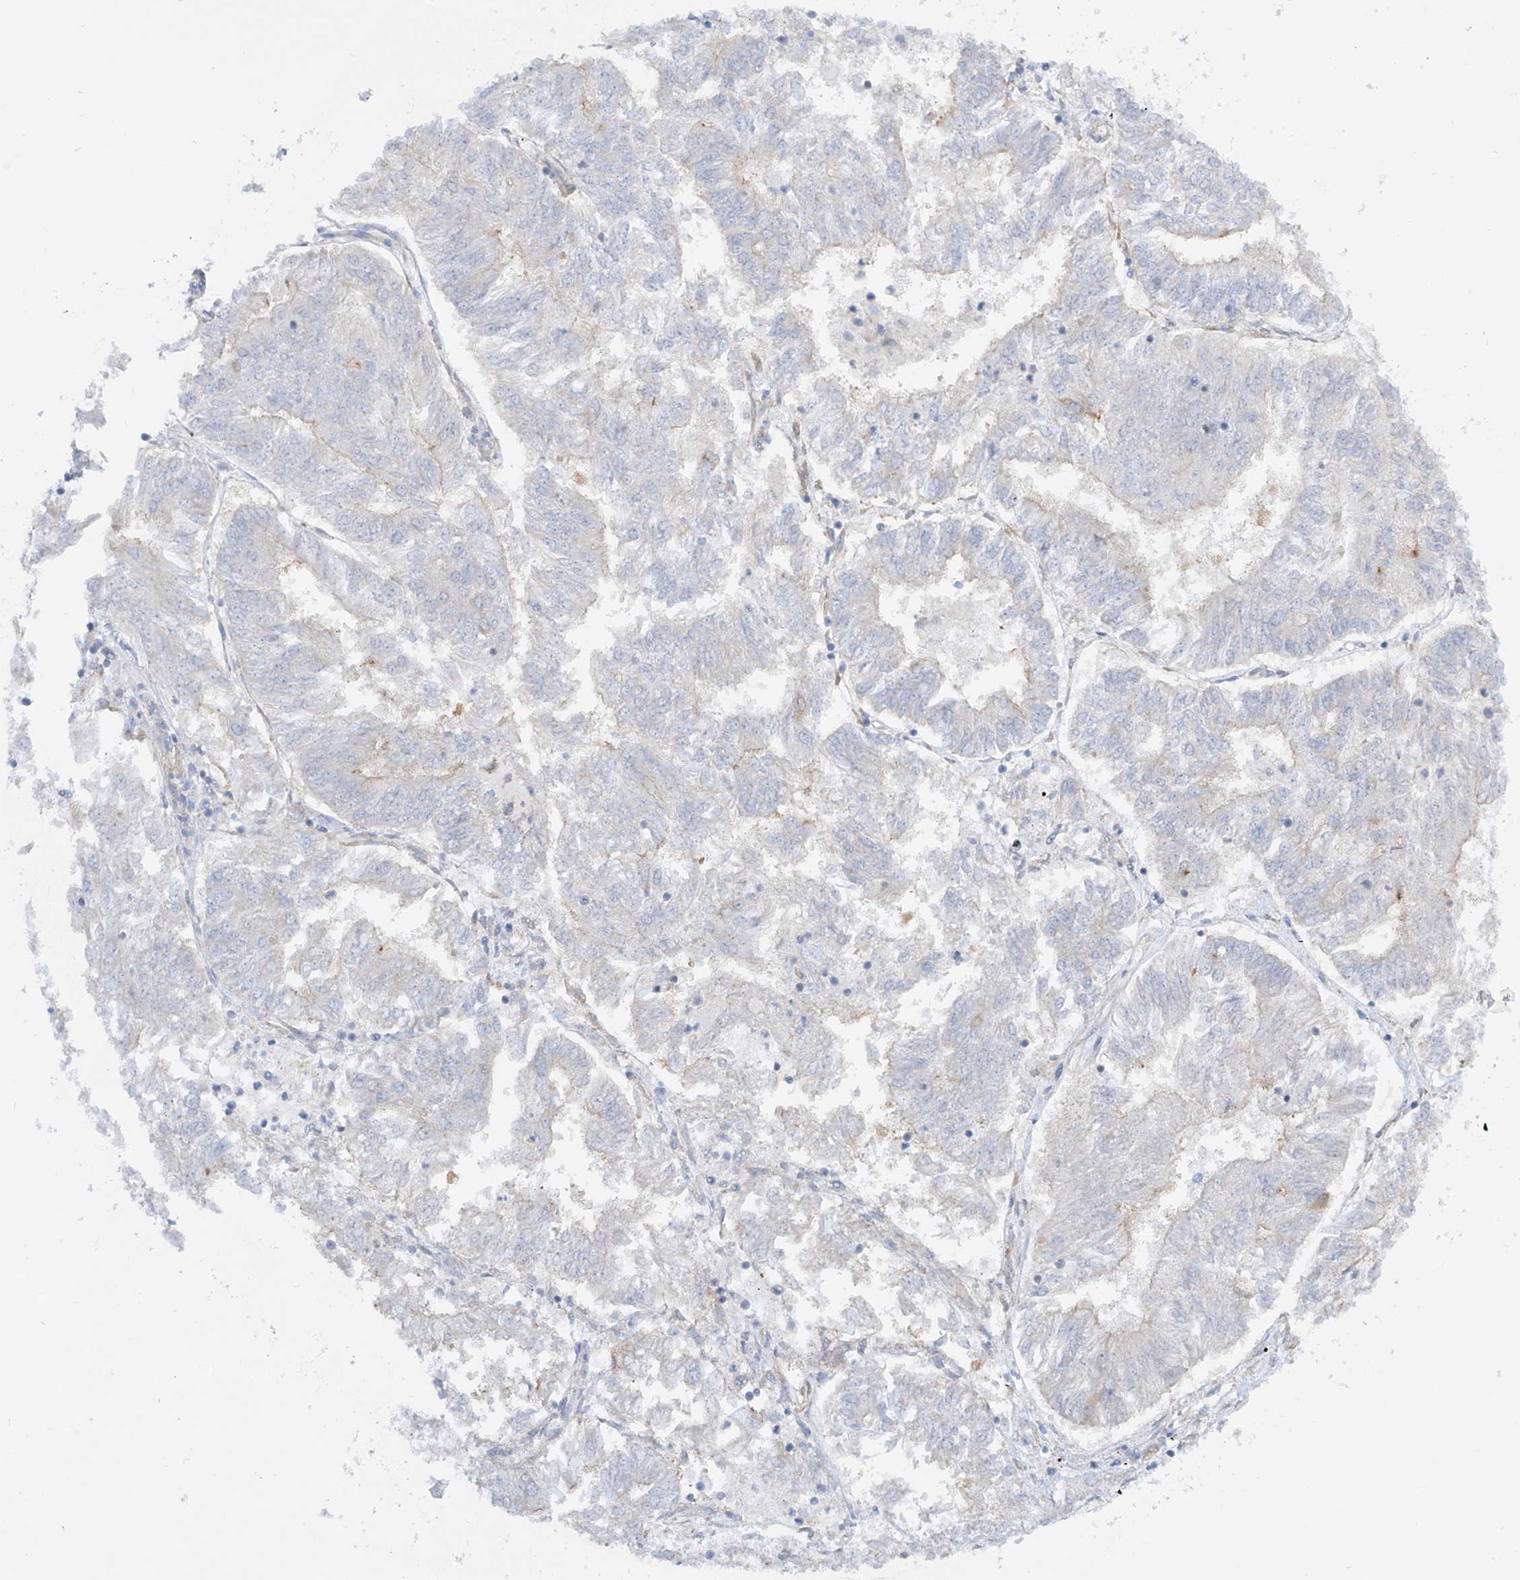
{"staining": {"intensity": "negative", "quantity": "none", "location": "none"}, "tissue": "endometrial cancer", "cell_type": "Tumor cells", "image_type": "cancer", "snomed": [{"axis": "morphology", "description": "Adenocarcinoma, NOS"}, {"axis": "topography", "description": "Endometrium"}], "caption": "Immunohistochemical staining of endometrial adenocarcinoma demonstrates no significant expression in tumor cells.", "gene": "LCA5", "patient": {"sex": "female", "age": 58}}